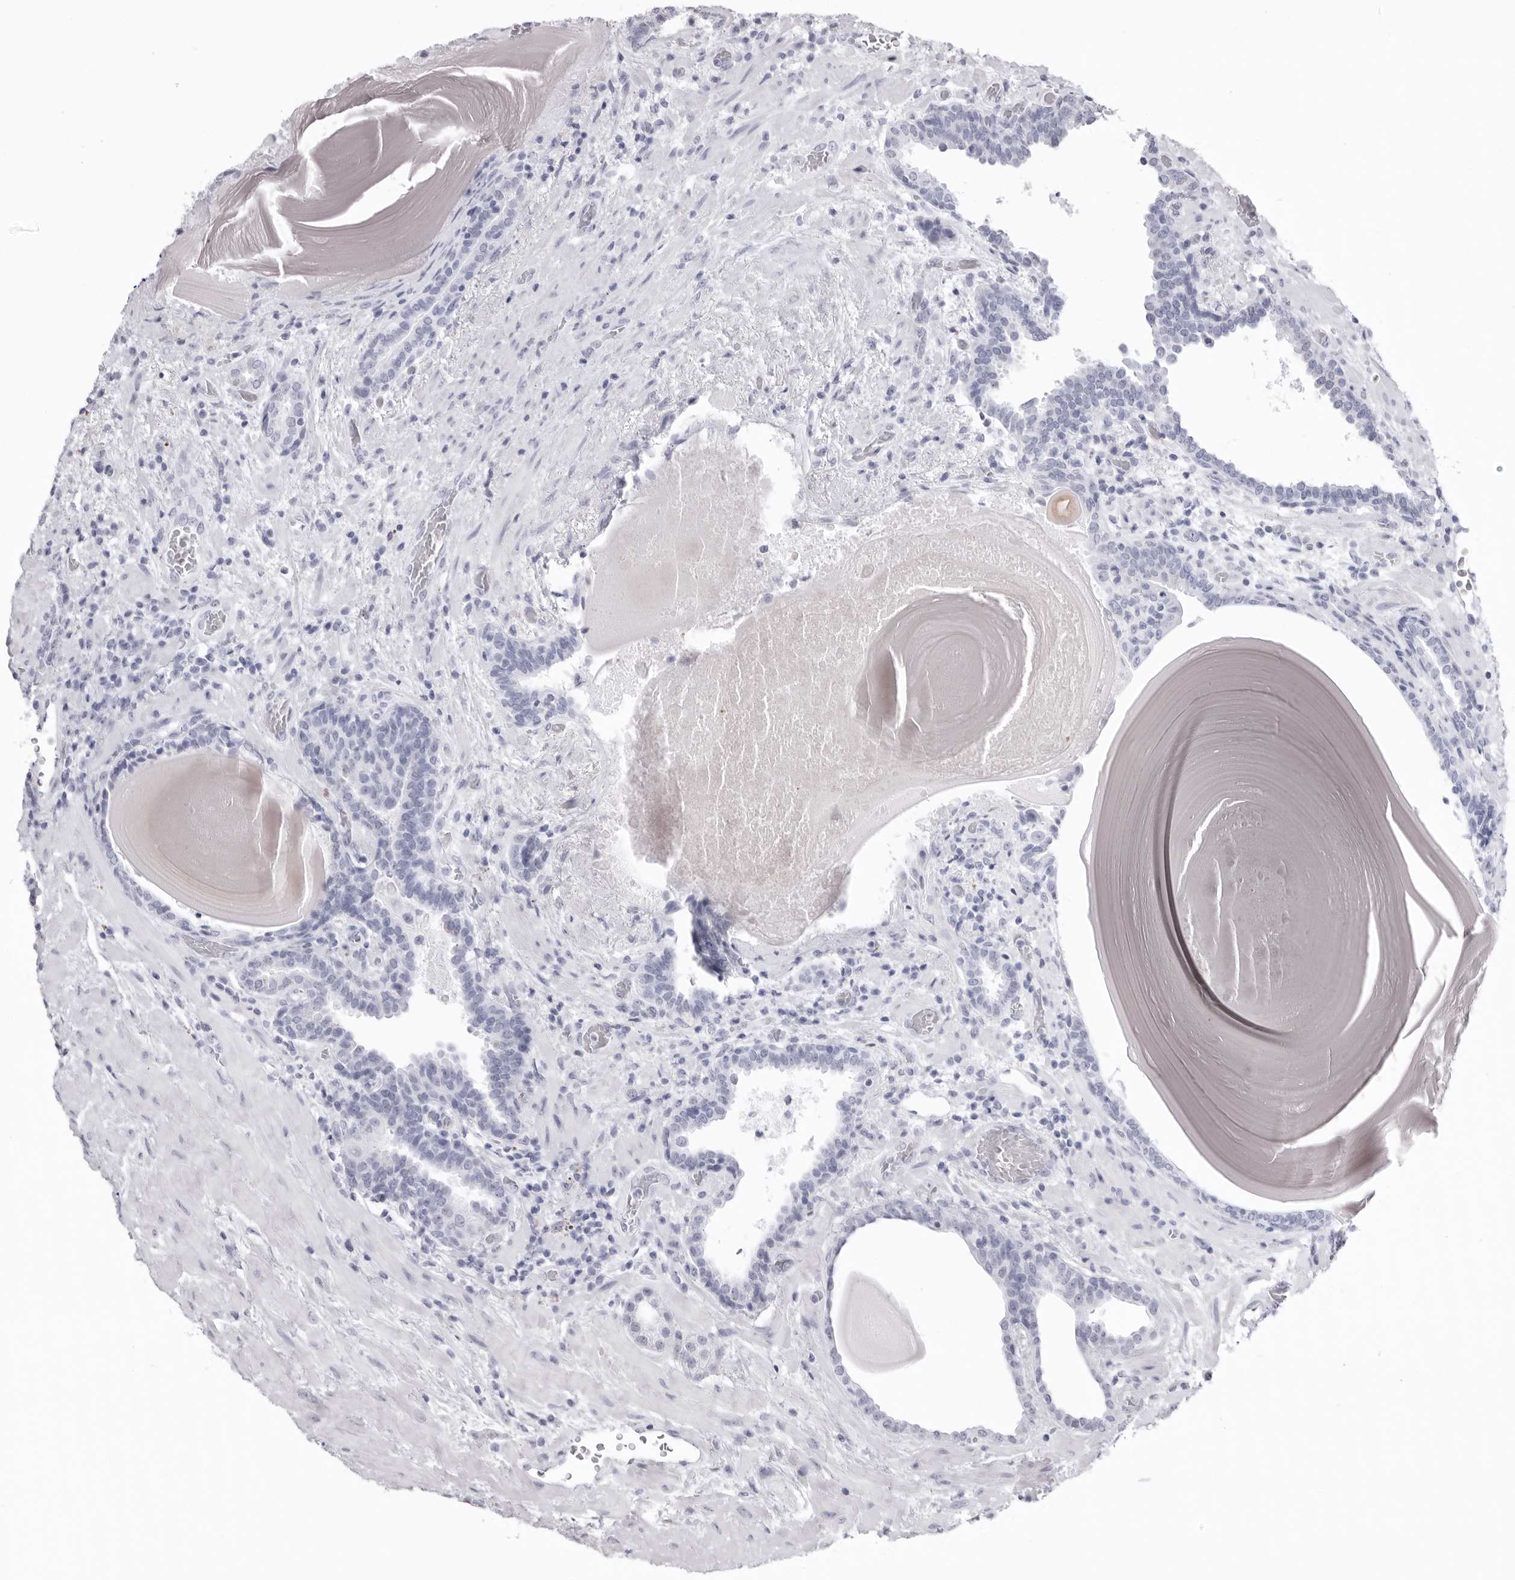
{"staining": {"intensity": "negative", "quantity": "none", "location": "none"}, "tissue": "prostate", "cell_type": "Glandular cells", "image_type": "normal", "snomed": [{"axis": "morphology", "description": "Normal tissue, NOS"}, {"axis": "topography", "description": "Prostate"}], "caption": "Immunohistochemistry (IHC) of benign human prostate reveals no staining in glandular cells. The staining is performed using DAB (3,3'-diaminobenzidine) brown chromogen with nuclei counter-stained in using hematoxylin.", "gene": "KLK9", "patient": {"sex": "male", "age": 48}}